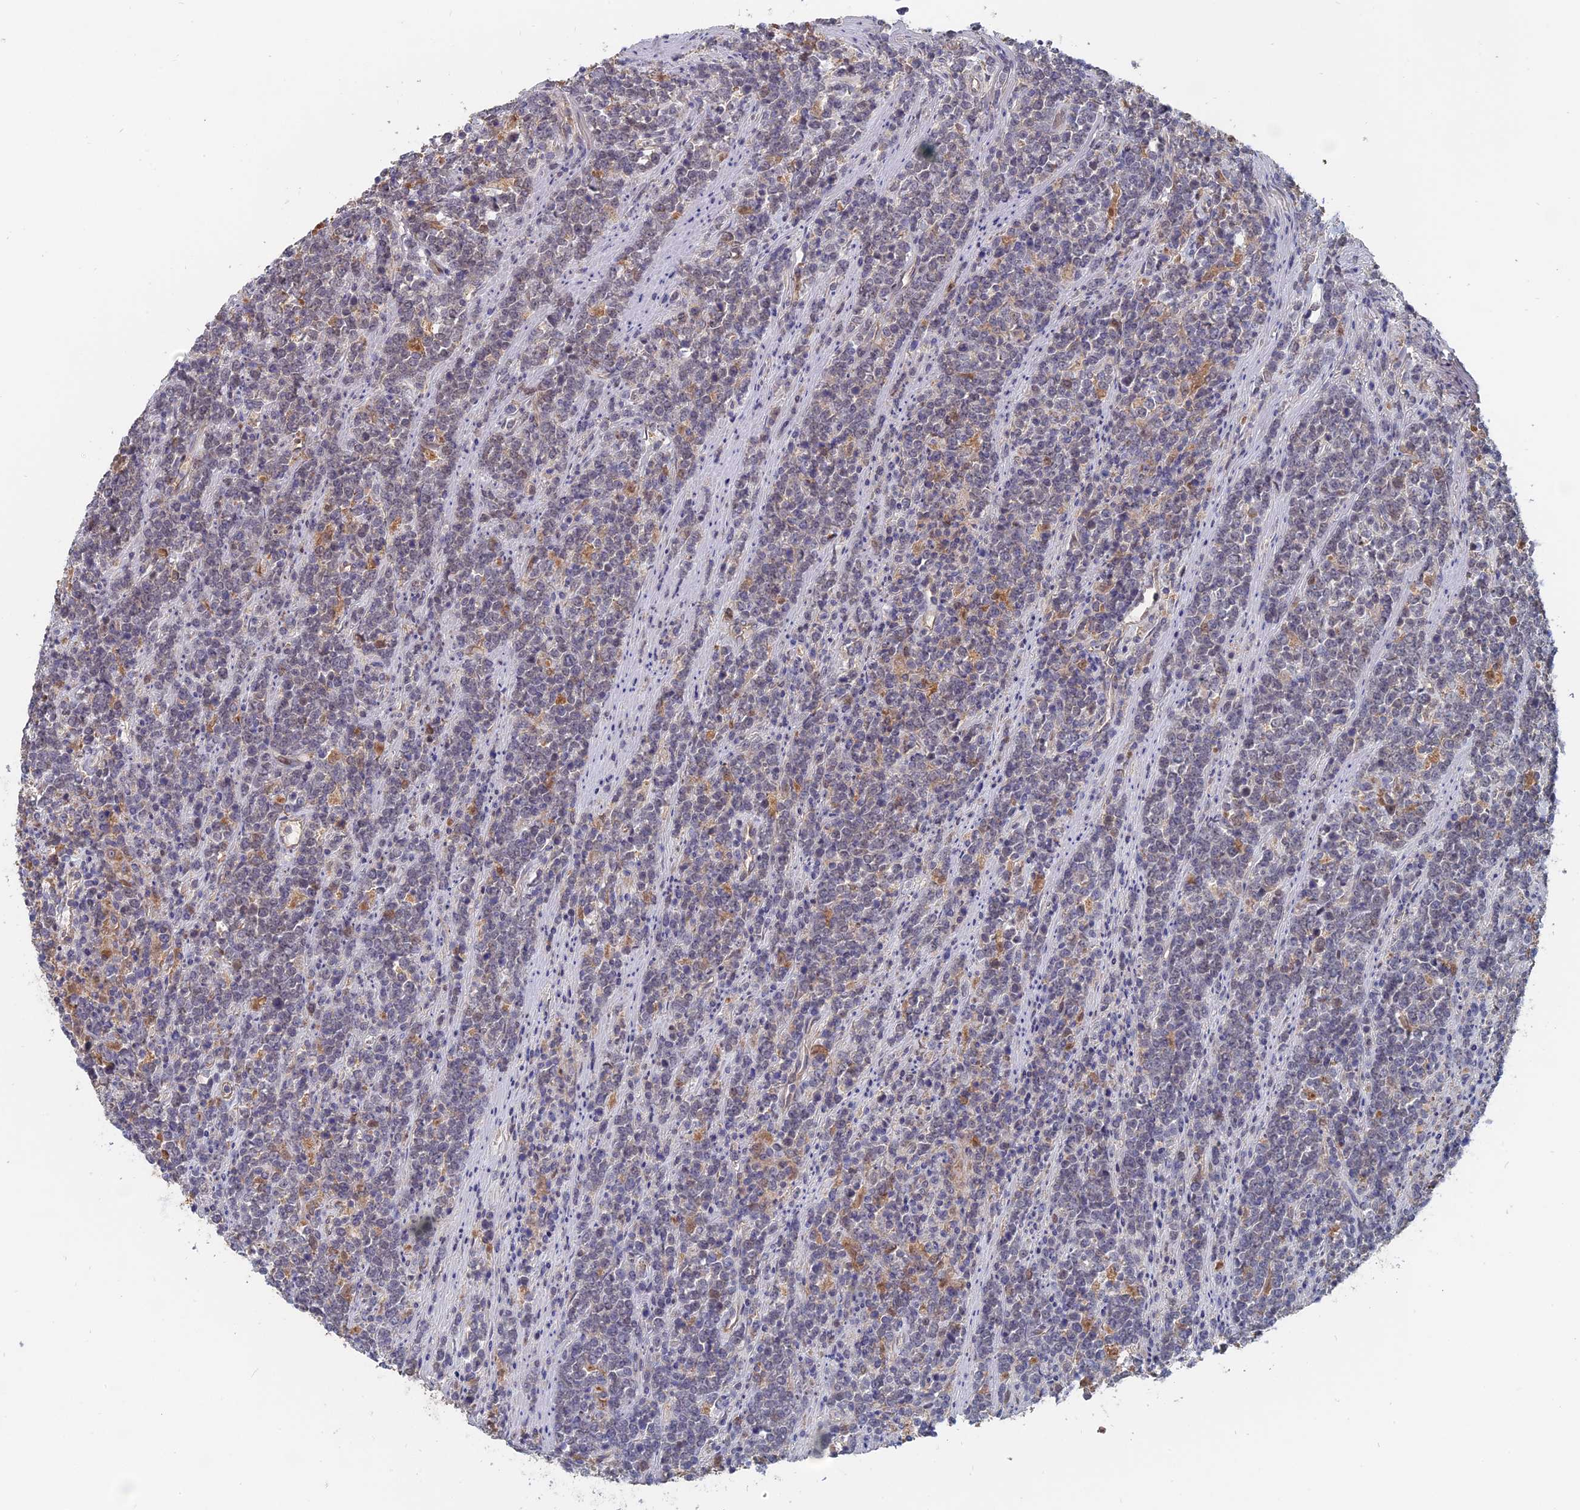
{"staining": {"intensity": "negative", "quantity": "none", "location": "none"}, "tissue": "lymphoma", "cell_type": "Tumor cells", "image_type": "cancer", "snomed": [{"axis": "morphology", "description": "Malignant lymphoma, non-Hodgkin's type, High grade"}, {"axis": "topography", "description": "Small intestine"}], "caption": "A micrograph of lymphoma stained for a protein displays no brown staining in tumor cells. (DAB immunohistochemistry (IHC) with hematoxylin counter stain).", "gene": "SLC33A1", "patient": {"sex": "male", "age": 8}}